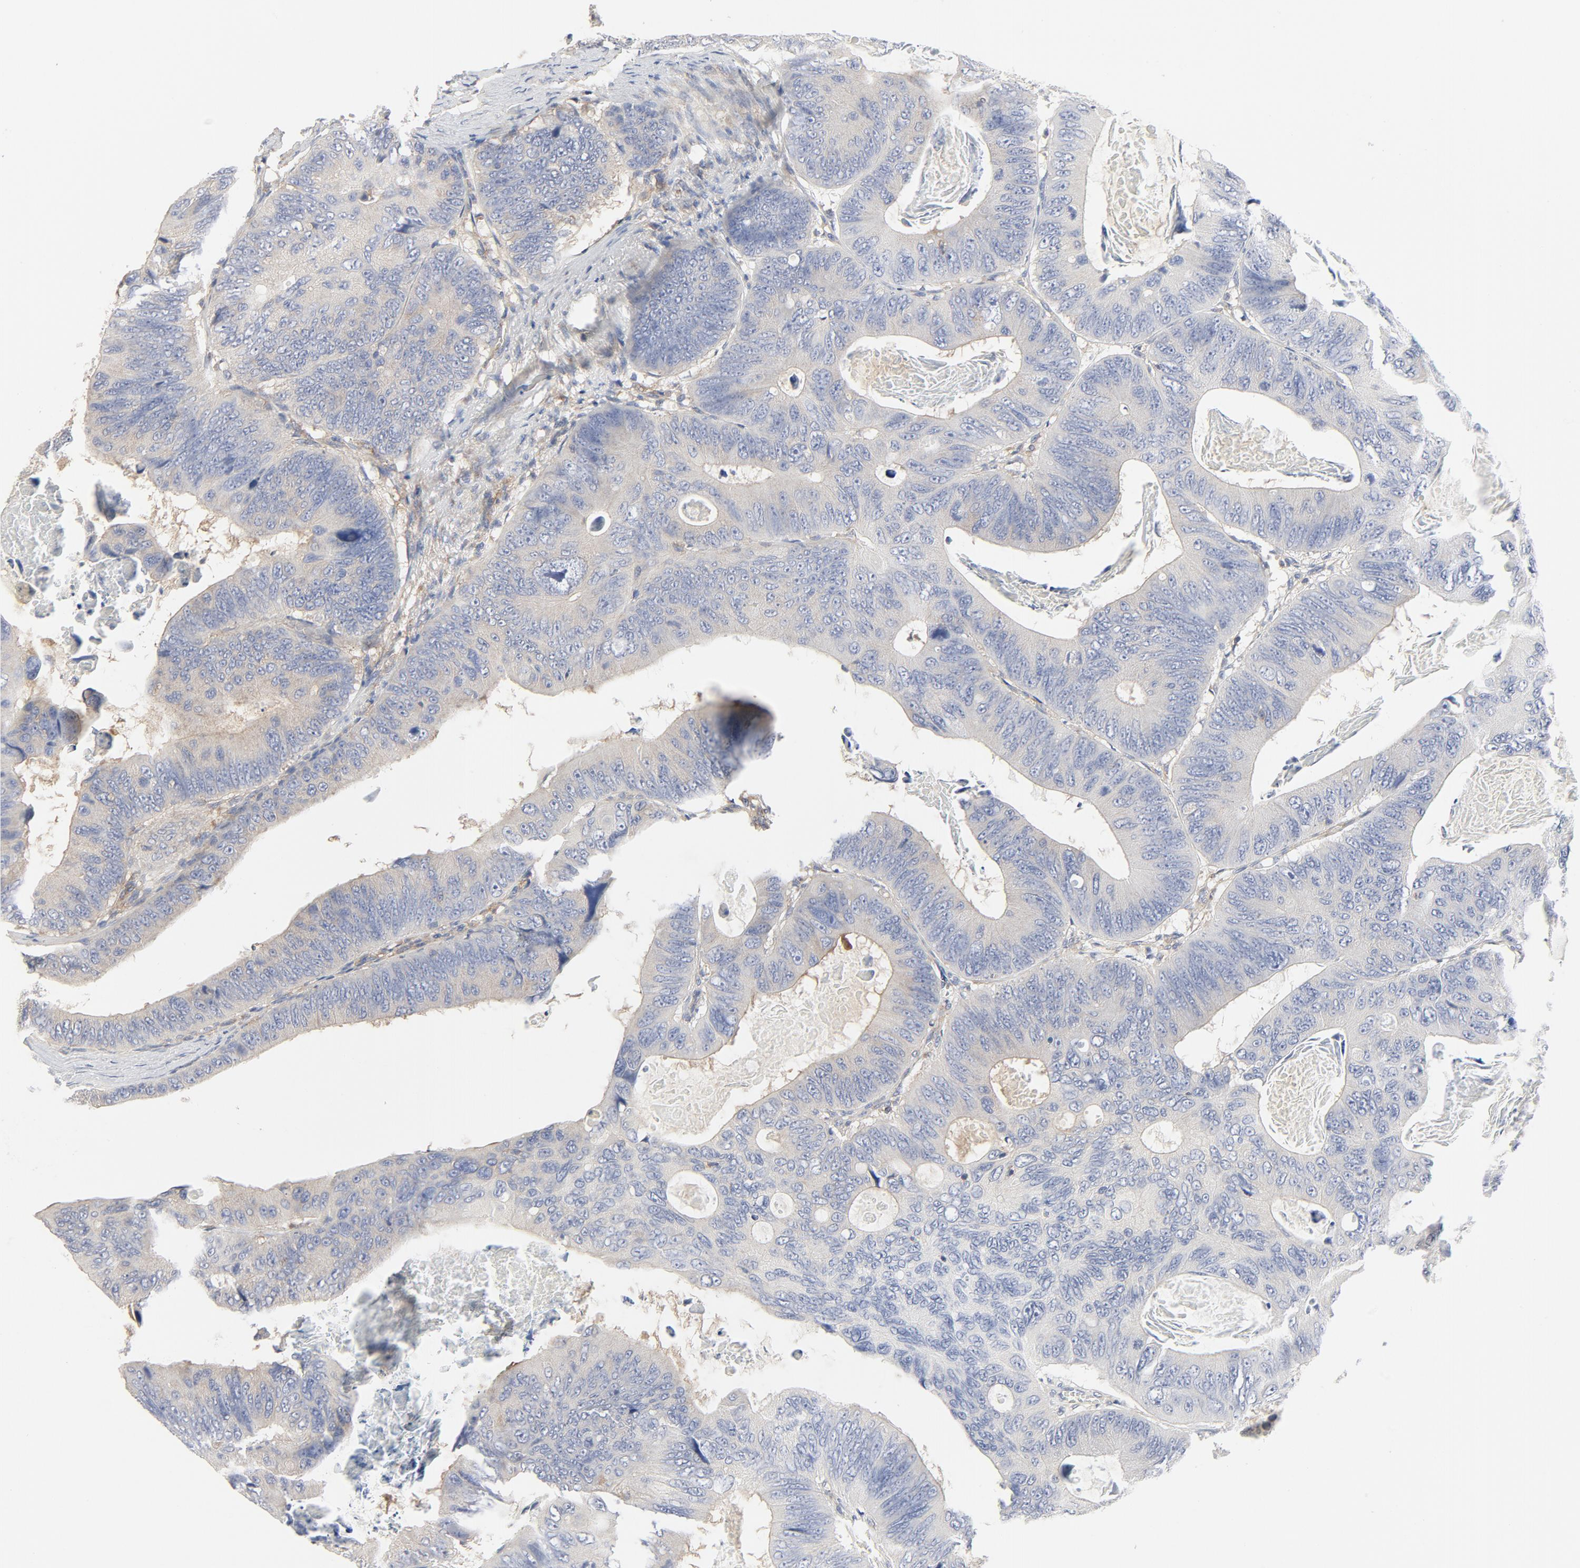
{"staining": {"intensity": "negative", "quantity": "none", "location": "none"}, "tissue": "colorectal cancer", "cell_type": "Tumor cells", "image_type": "cancer", "snomed": [{"axis": "morphology", "description": "Adenocarcinoma, NOS"}, {"axis": "topography", "description": "Colon"}], "caption": "Immunohistochemistry of adenocarcinoma (colorectal) demonstrates no positivity in tumor cells.", "gene": "RABEP1", "patient": {"sex": "female", "age": 55}}